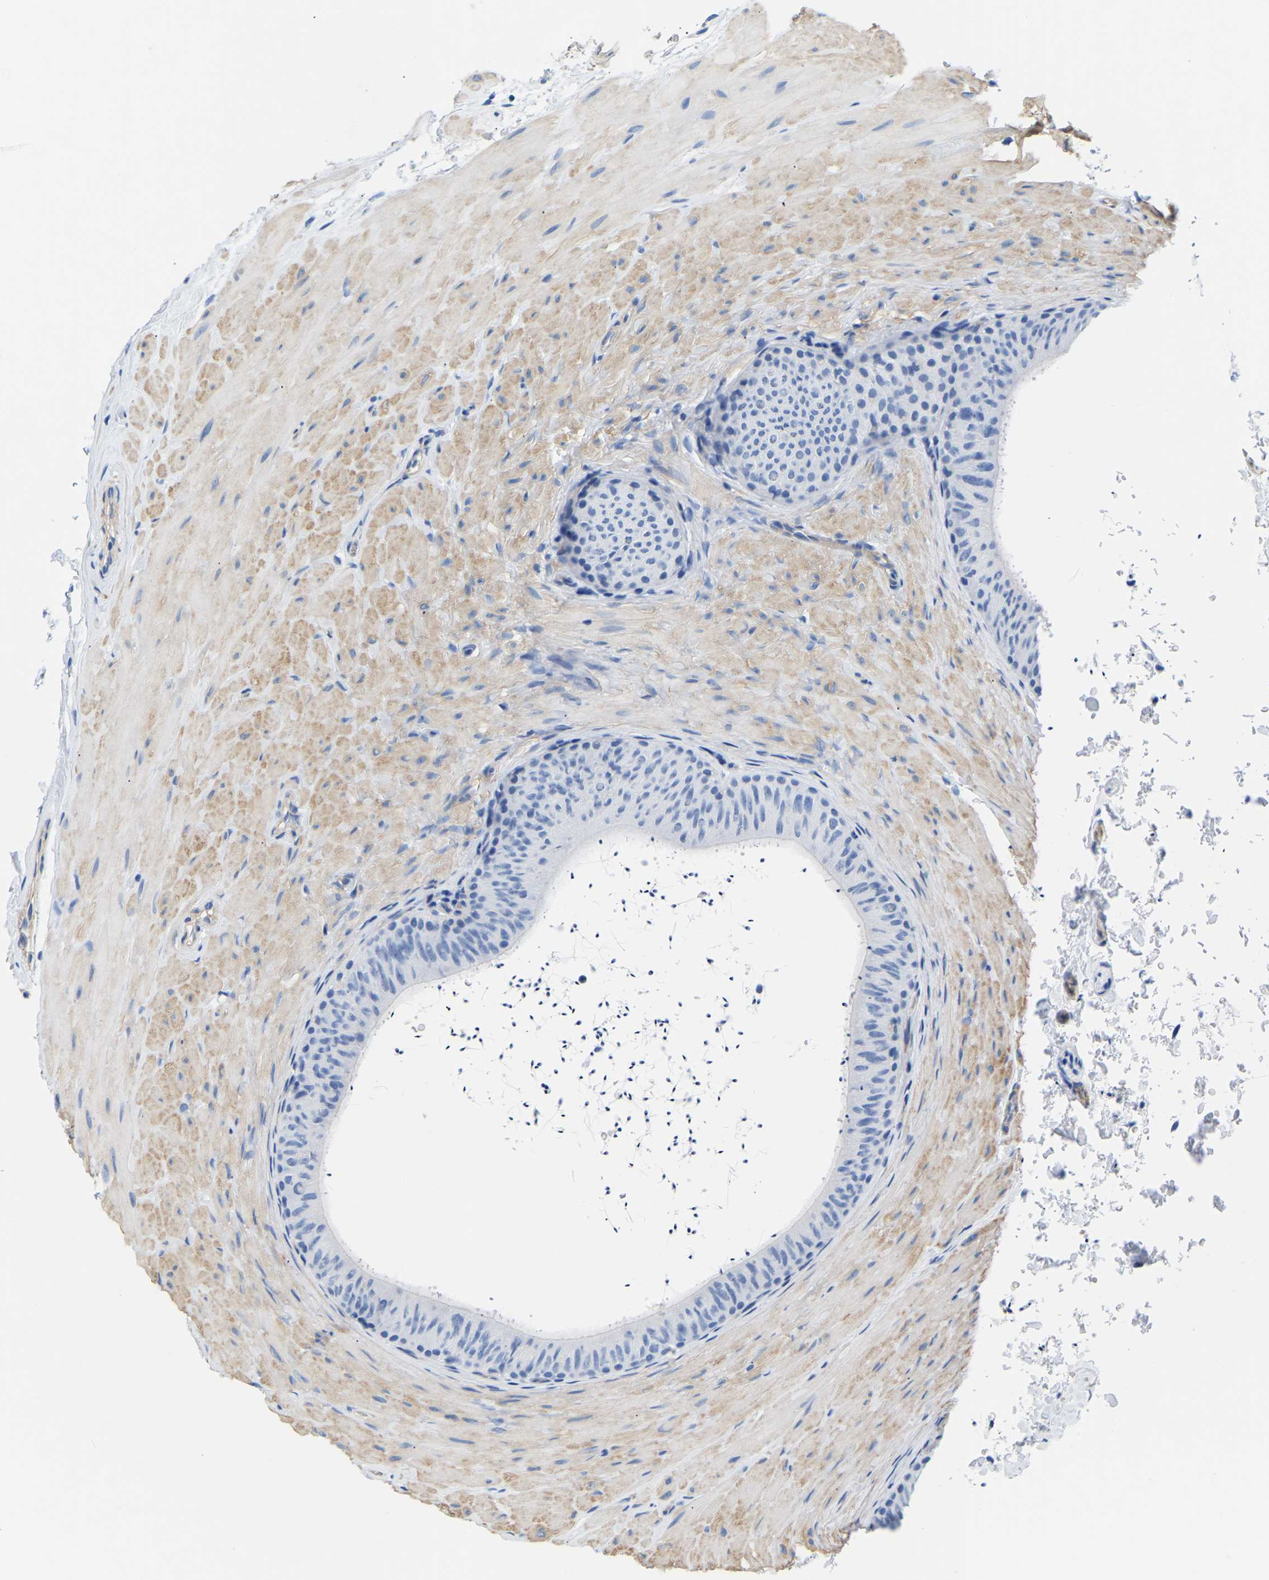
{"staining": {"intensity": "negative", "quantity": "none", "location": "none"}, "tissue": "epididymis", "cell_type": "Glandular cells", "image_type": "normal", "snomed": [{"axis": "morphology", "description": "Normal tissue, NOS"}, {"axis": "topography", "description": "Epididymis"}], "caption": "Immunohistochemistry of benign epididymis exhibits no positivity in glandular cells. (DAB immunohistochemistry, high magnification).", "gene": "UPK3A", "patient": {"sex": "male", "age": 34}}